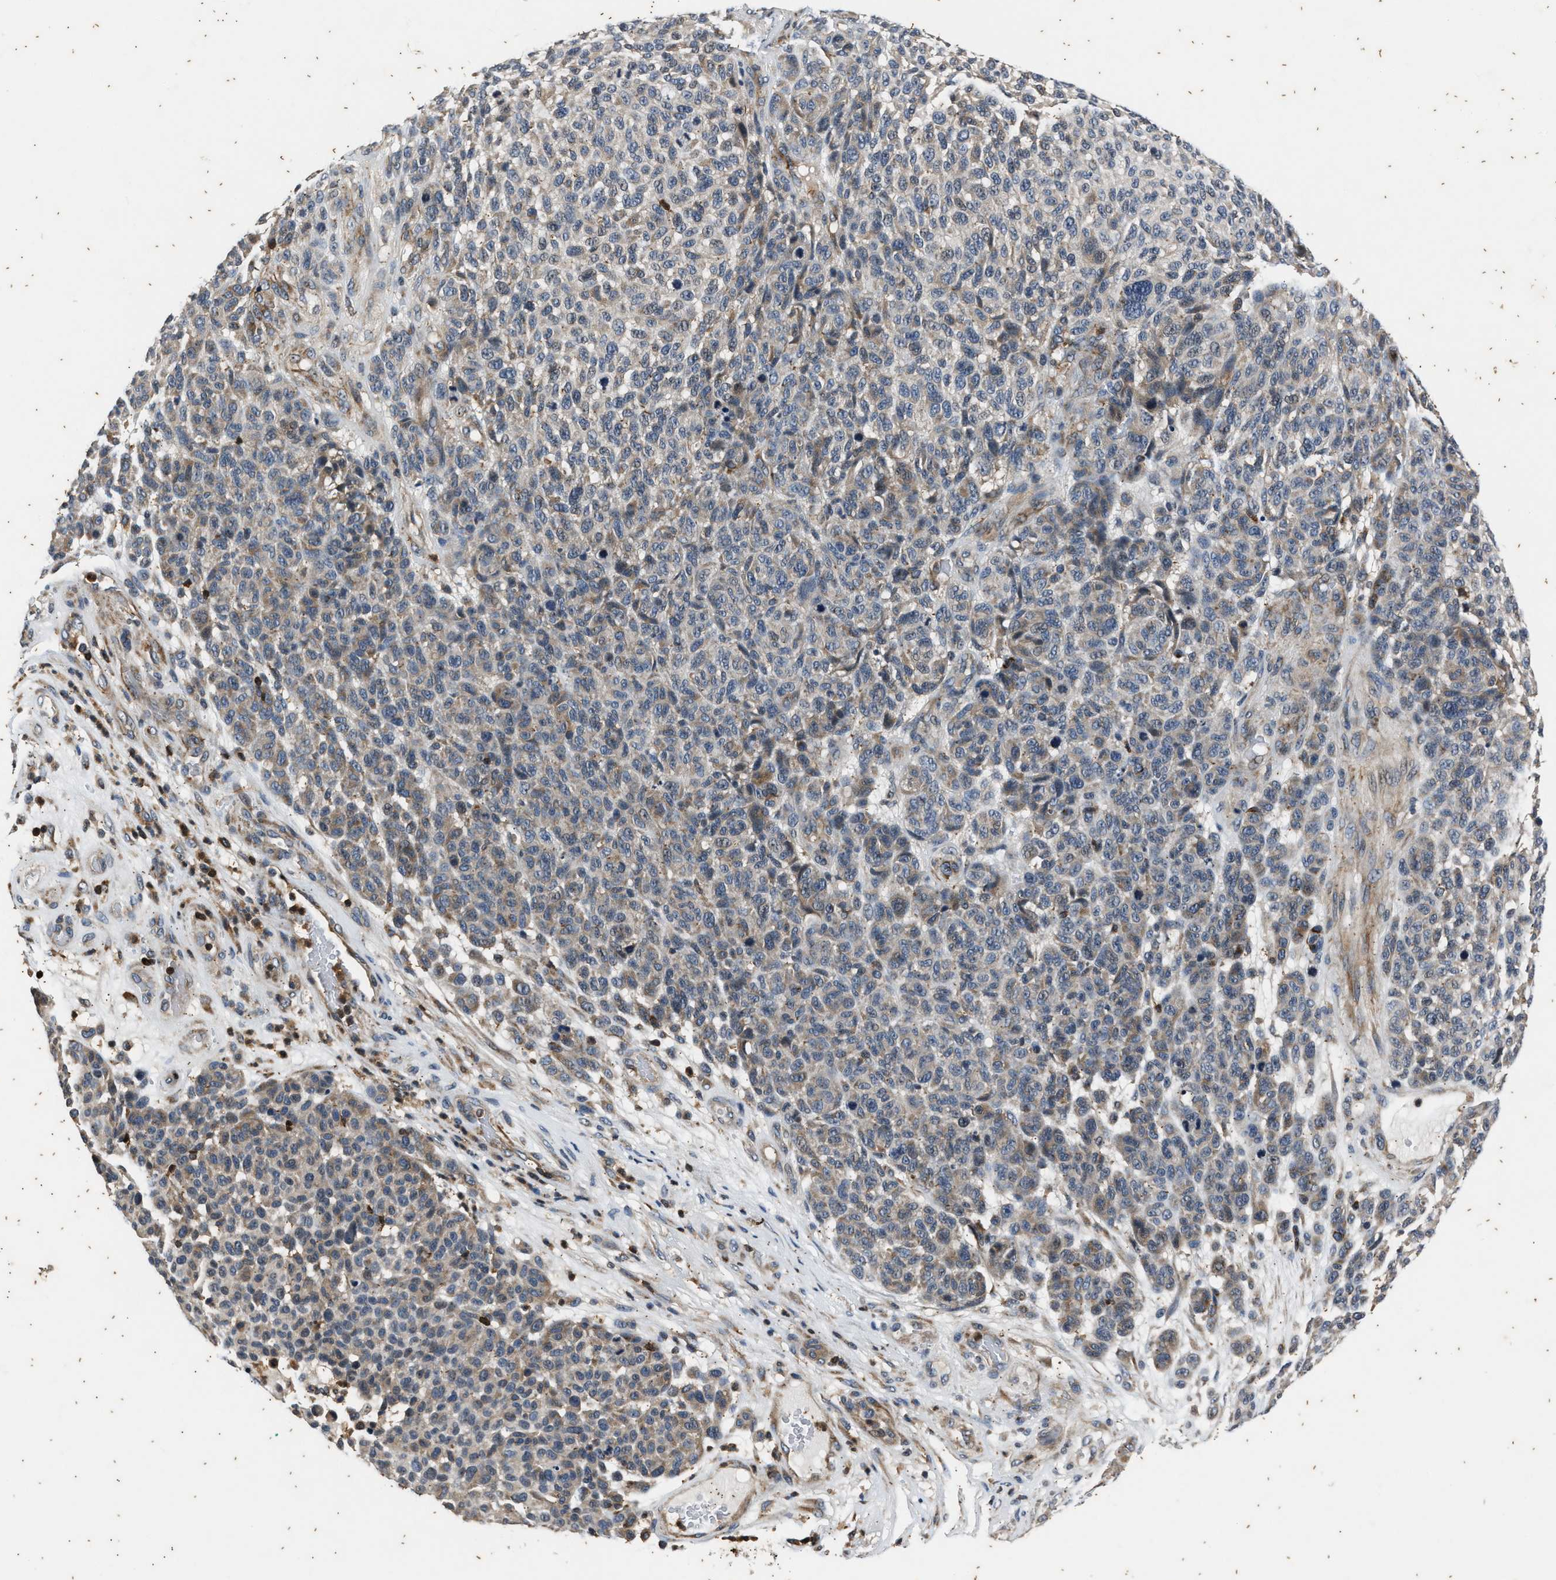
{"staining": {"intensity": "weak", "quantity": "<25%", "location": "cytoplasmic/membranous"}, "tissue": "melanoma", "cell_type": "Tumor cells", "image_type": "cancer", "snomed": [{"axis": "morphology", "description": "Malignant melanoma, NOS"}, {"axis": "topography", "description": "Skin"}], "caption": "High power microscopy image of an IHC micrograph of melanoma, revealing no significant staining in tumor cells.", "gene": "PTPN7", "patient": {"sex": "male", "age": 59}}